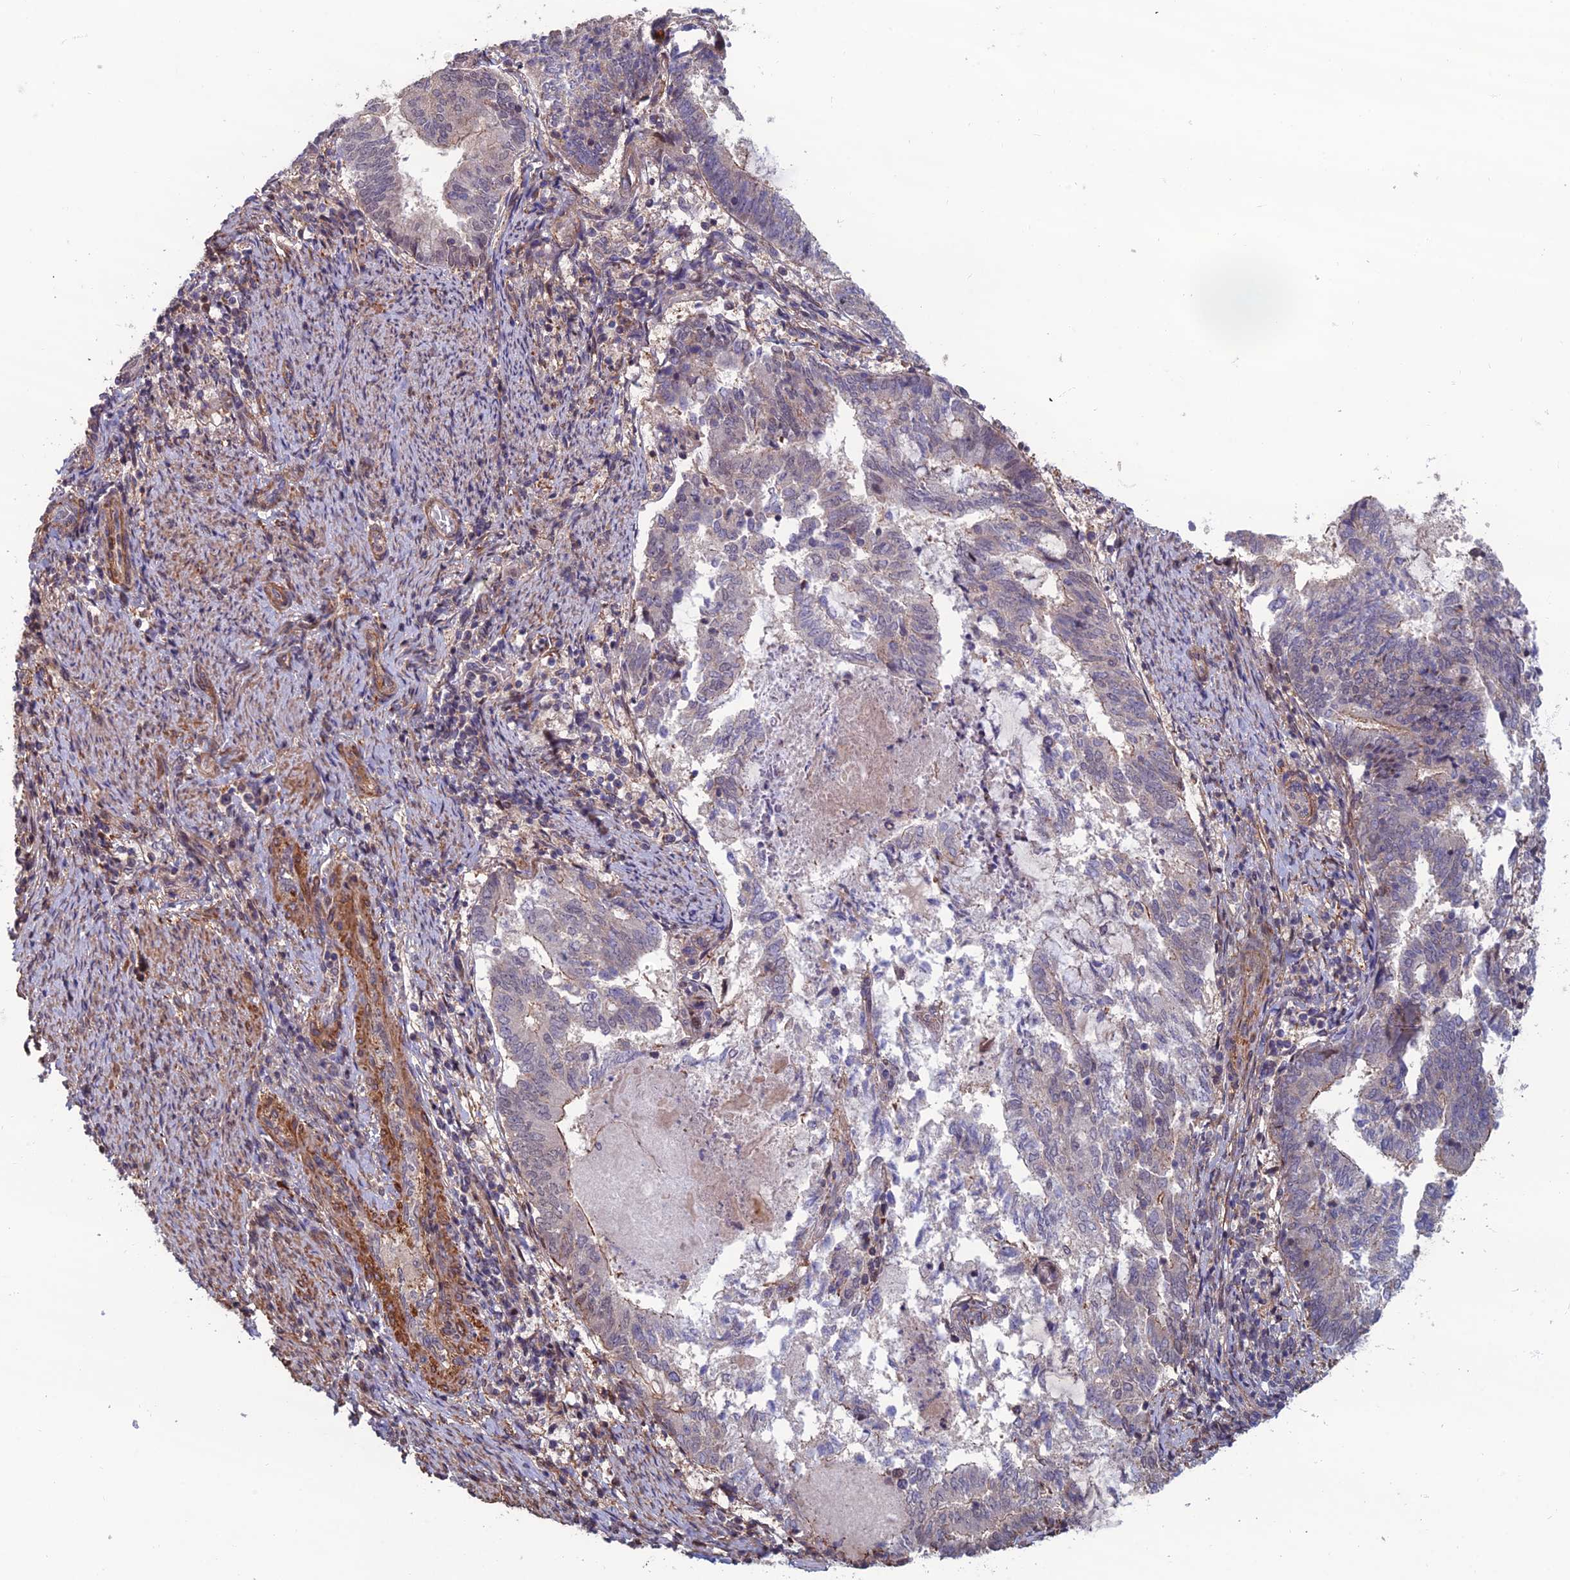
{"staining": {"intensity": "negative", "quantity": "none", "location": "none"}, "tissue": "endometrial cancer", "cell_type": "Tumor cells", "image_type": "cancer", "snomed": [{"axis": "morphology", "description": "Adenocarcinoma, NOS"}, {"axis": "topography", "description": "Endometrium"}], "caption": "High magnification brightfield microscopy of endometrial adenocarcinoma stained with DAB (brown) and counterstained with hematoxylin (blue): tumor cells show no significant expression. (DAB (3,3'-diaminobenzidine) IHC visualized using brightfield microscopy, high magnification).", "gene": "CCDC183", "patient": {"sex": "female", "age": 80}}